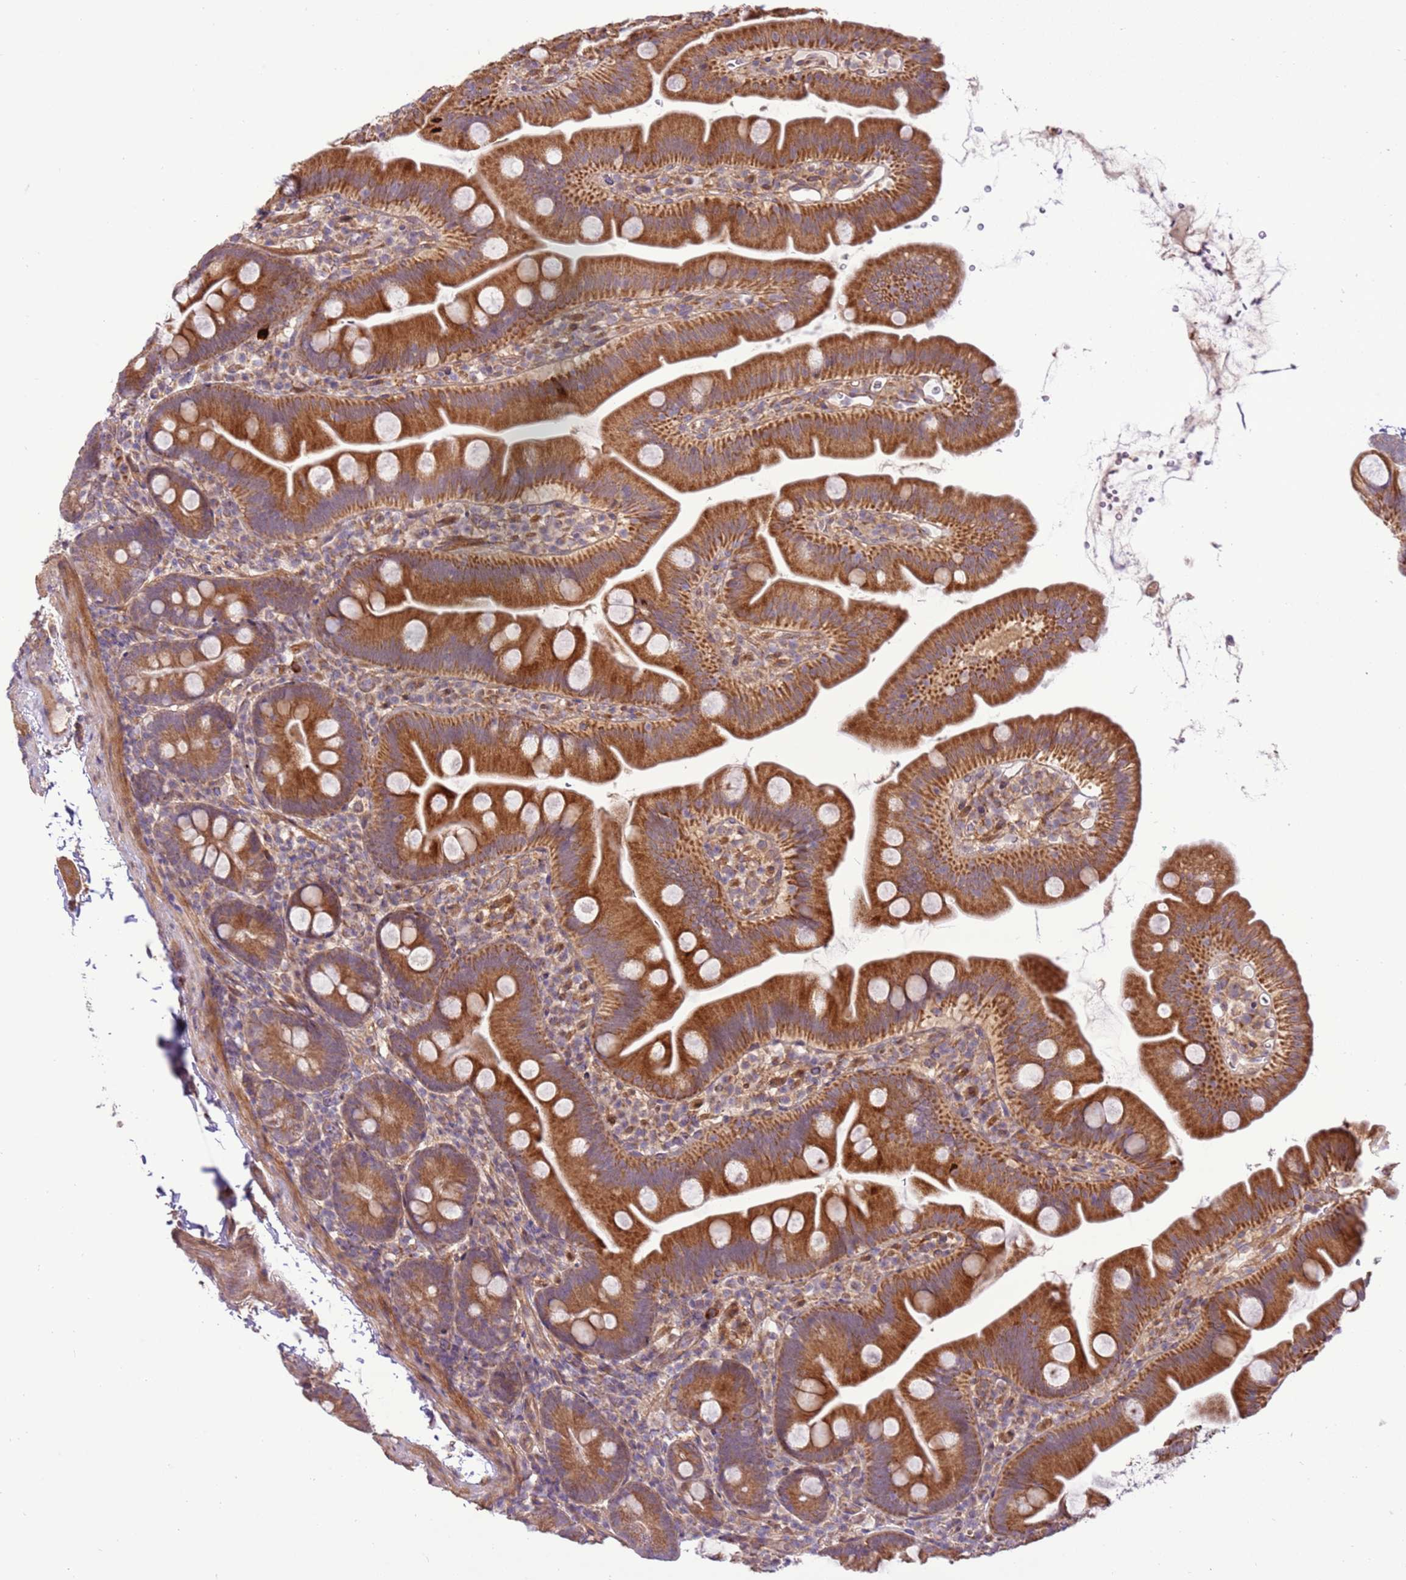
{"staining": {"intensity": "strong", "quantity": ">75%", "location": "cytoplasmic/membranous"}, "tissue": "small intestine", "cell_type": "Glandular cells", "image_type": "normal", "snomed": [{"axis": "morphology", "description": "Normal tissue, NOS"}, {"axis": "topography", "description": "Small intestine"}], "caption": "High-power microscopy captured an immunohistochemistry photomicrograph of unremarkable small intestine, revealing strong cytoplasmic/membranous positivity in approximately >75% of glandular cells.", "gene": "SCARA3", "patient": {"sex": "female", "age": 68}}